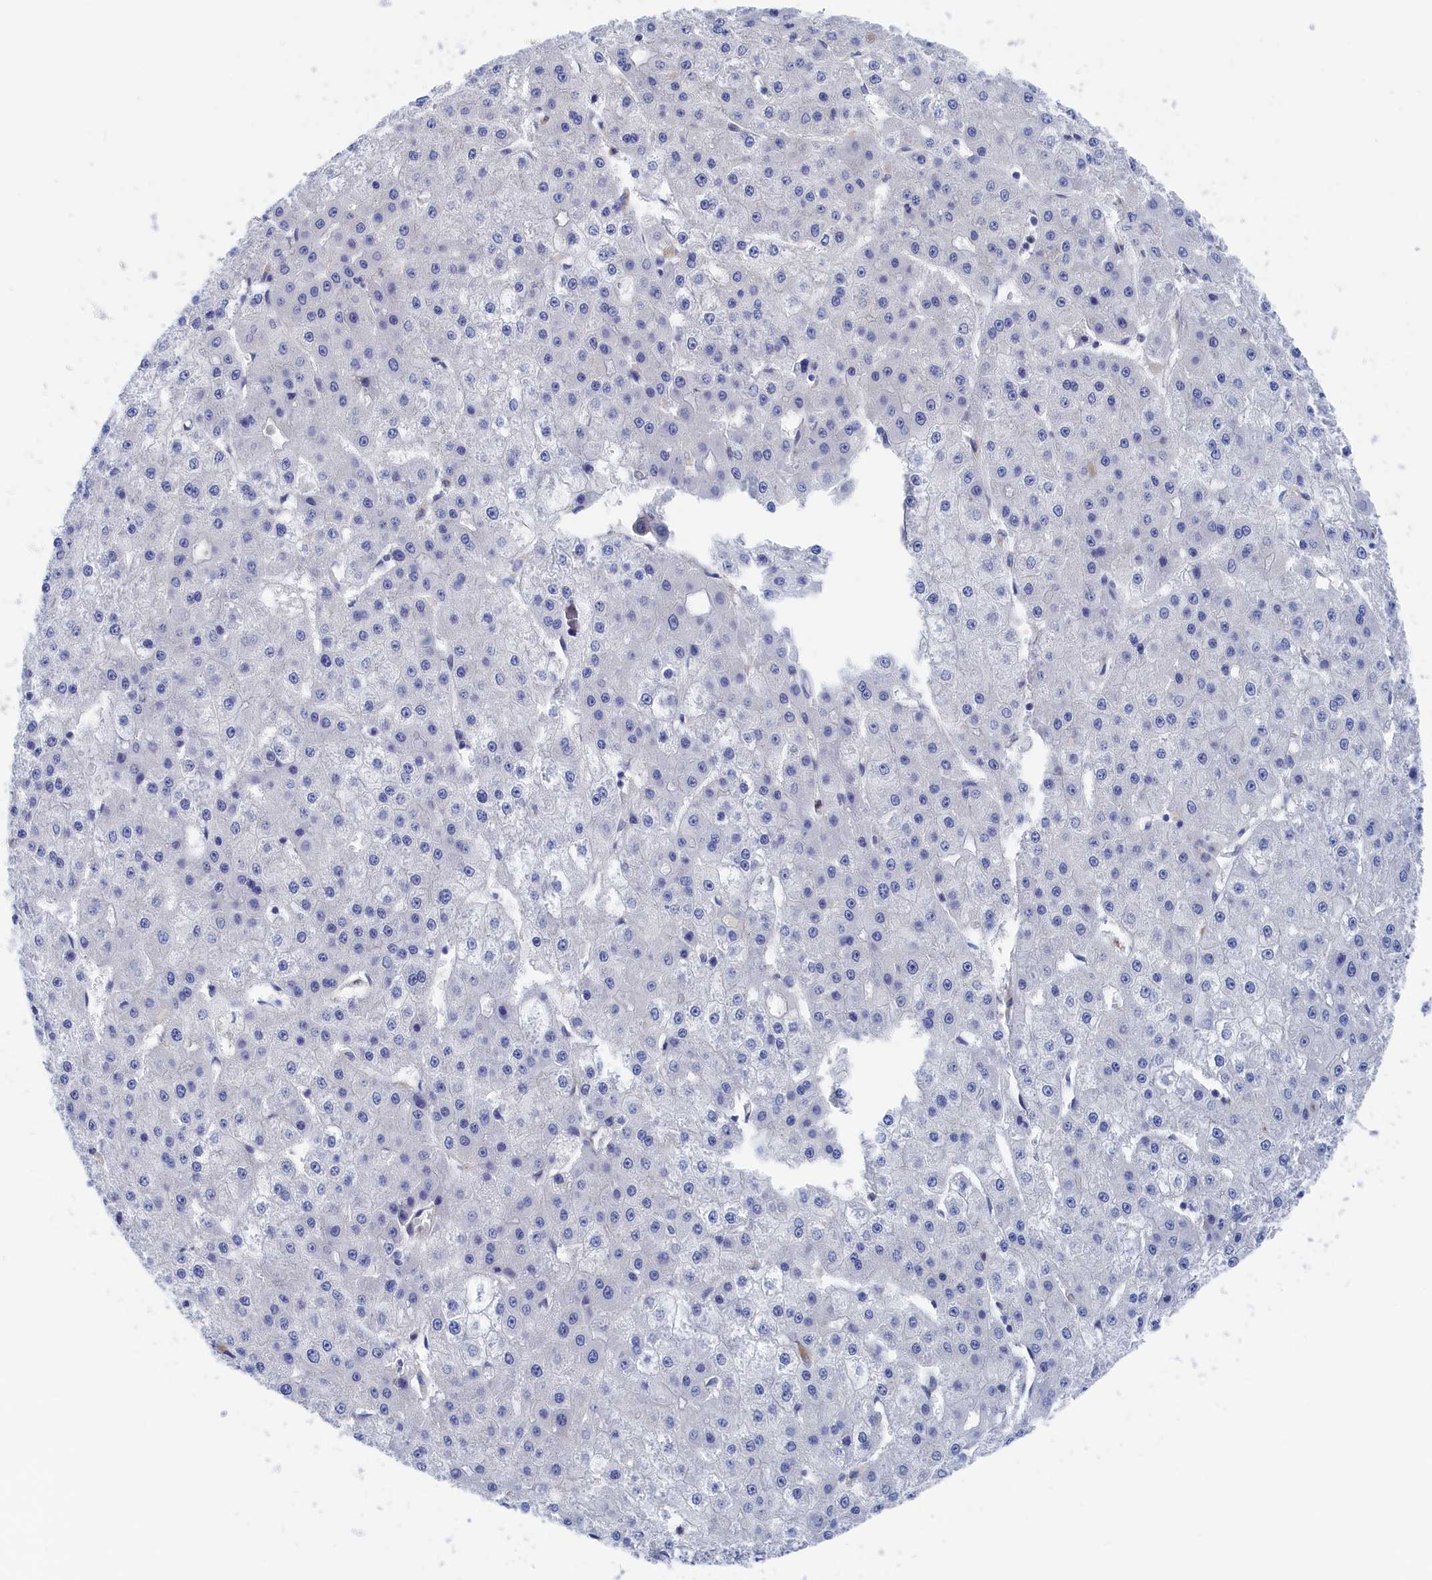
{"staining": {"intensity": "negative", "quantity": "none", "location": "none"}, "tissue": "liver cancer", "cell_type": "Tumor cells", "image_type": "cancer", "snomed": [{"axis": "morphology", "description": "Carcinoma, Hepatocellular, NOS"}, {"axis": "topography", "description": "Liver"}], "caption": "IHC of human hepatocellular carcinoma (liver) displays no staining in tumor cells.", "gene": "MARCHF3", "patient": {"sex": "male", "age": 47}}